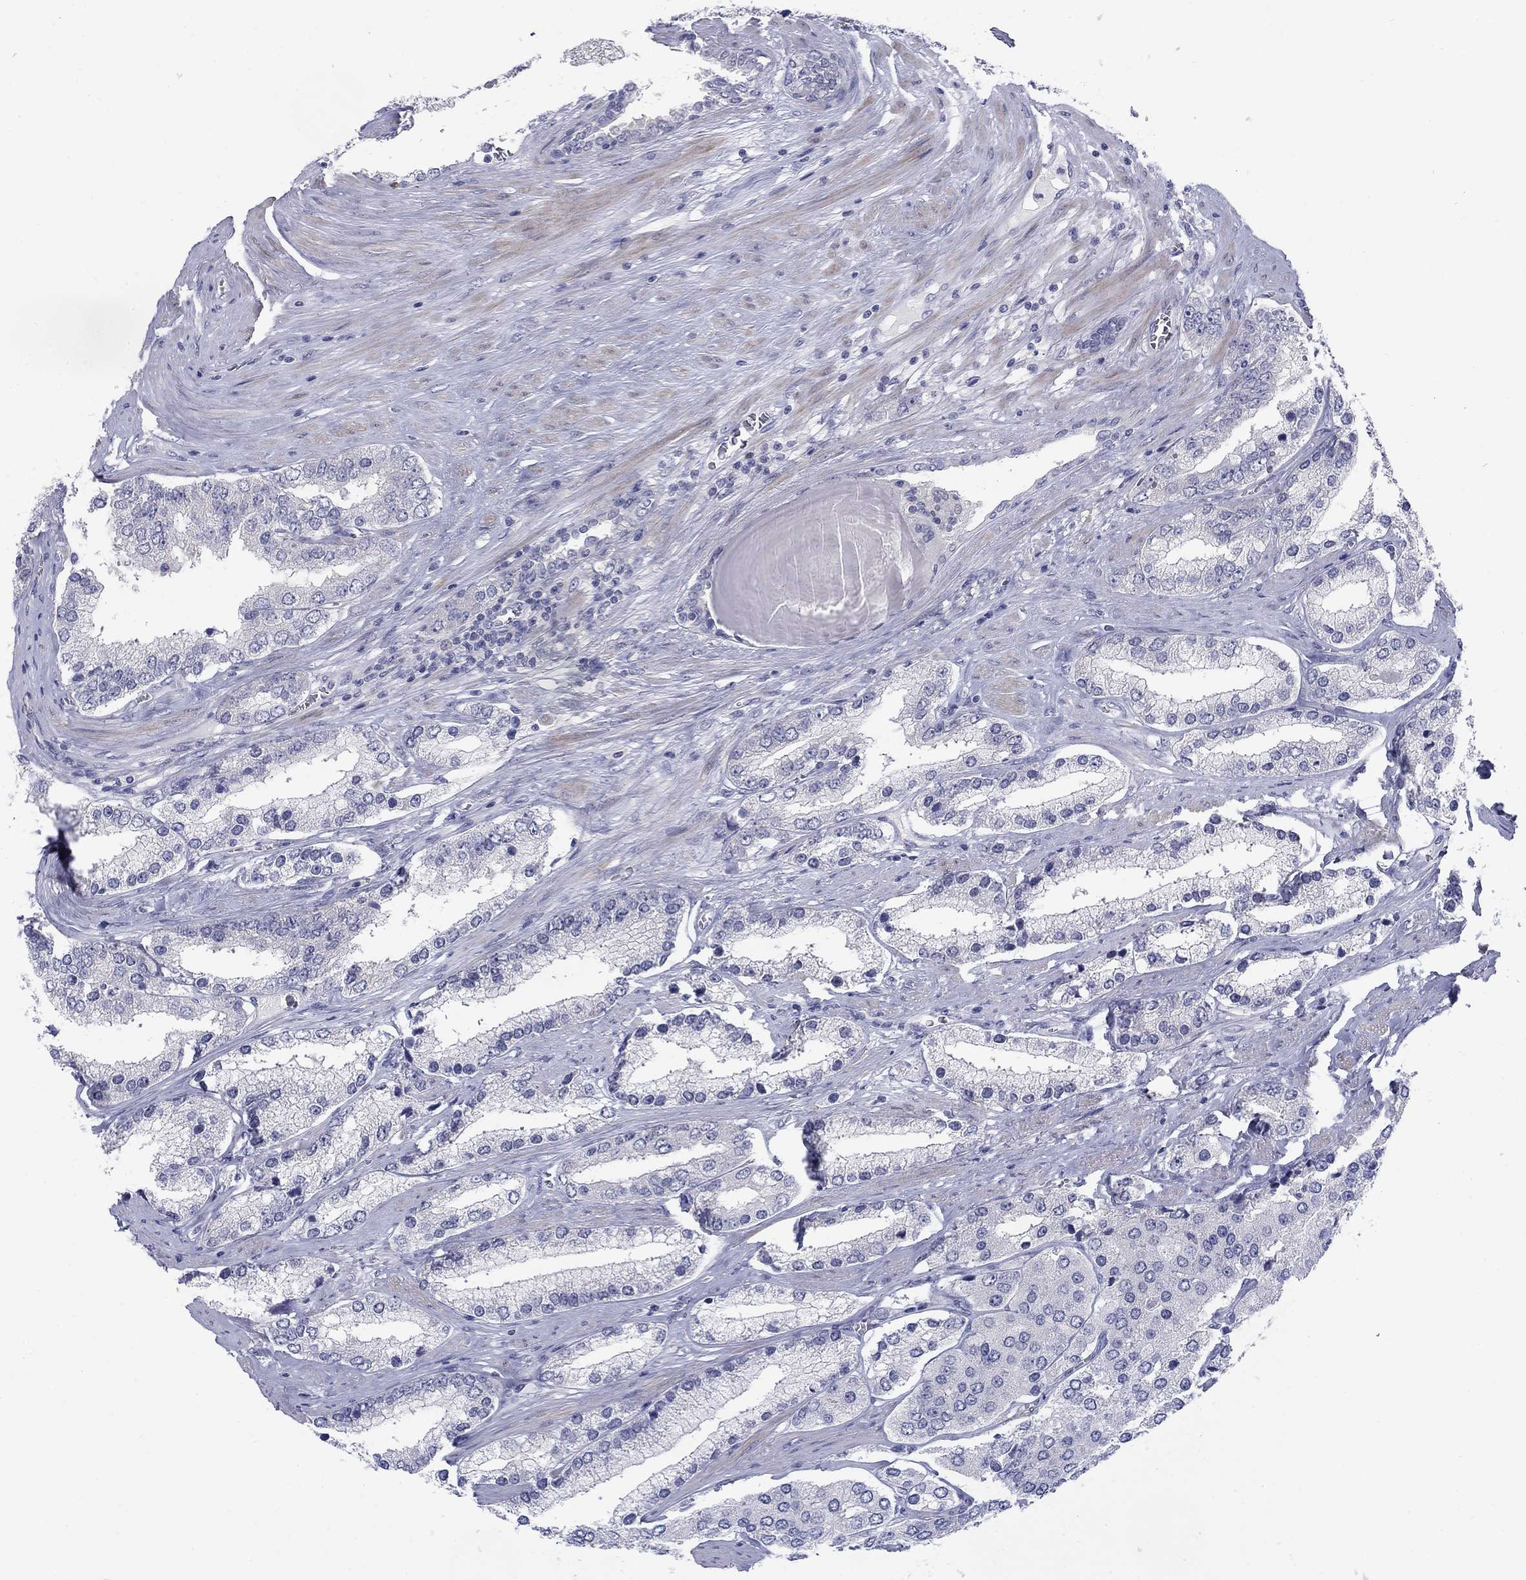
{"staining": {"intensity": "negative", "quantity": "none", "location": "none"}, "tissue": "prostate cancer", "cell_type": "Tumor cells", "image_type": "cancer", "snomed": [{"axis": "morphology", "description": "Adenocarcinoma, Low grade"}, {"axis": "topography", "description": "Prostate"}], "caption": "There is no significant positivity in tumor cells of prostate low-grade adenocarcinoma. Brightfield microscopy of IHC stained with DAB (brown) and hematoxylin (blue), captured at high magnification.", "gene": "CACNA1A", "patient": {"sex": "male", "age": 69}}